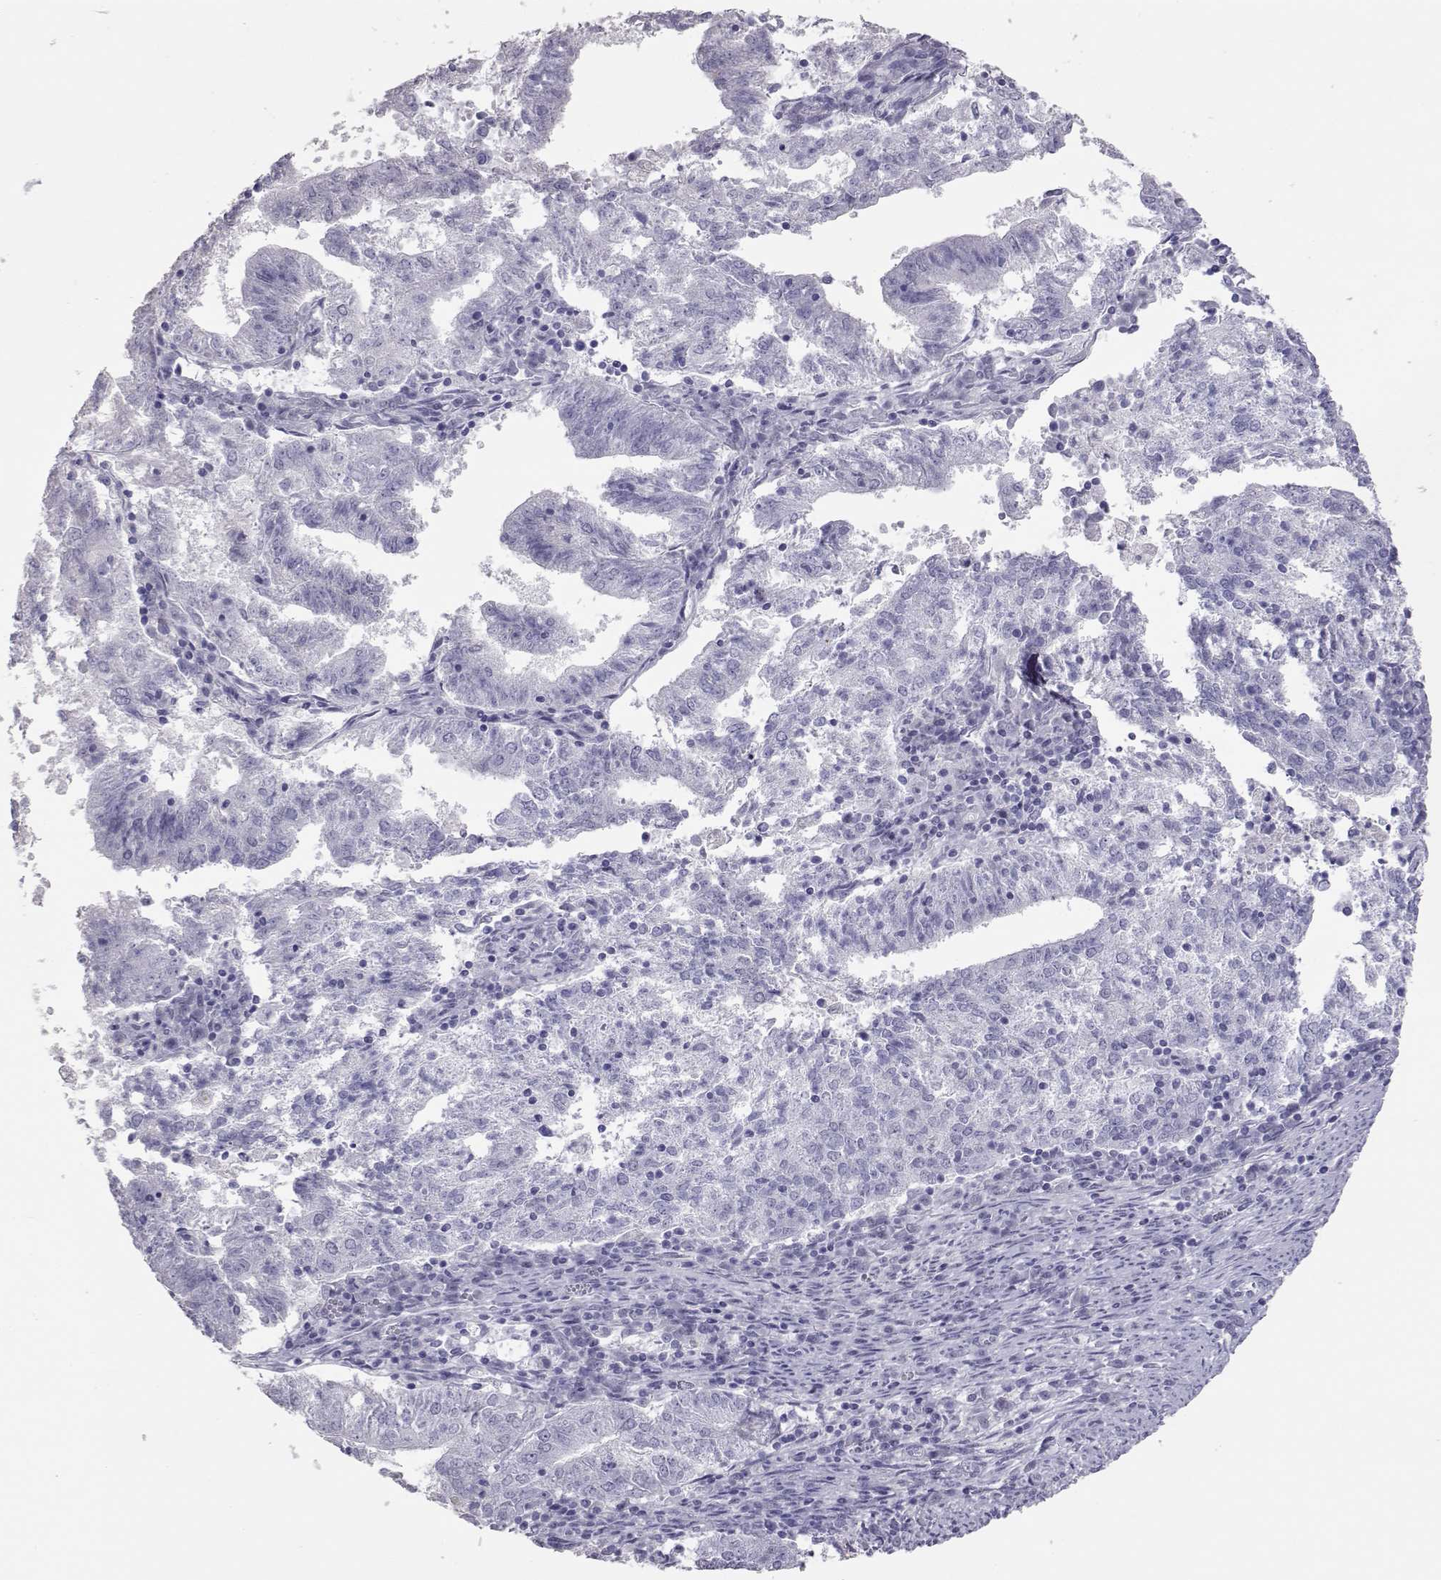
{"staining": {"intensity": "negative", "quantity": "none", "location": "none"}, "tissue": "endometrial cancer", "cell_type": "Tumor cells", "image_type": "cancer", "snomed": [{"axis": "morphology", "description": "Adenocarcinoma, NOS"}, {"axis": "topography", "description": "Endometrium"}], "caption": "Endometrial adenocarcinoma was stained to show a protein in brown. There is no significant staining in tumor cells. Brightfield microscopy of immunohistochemistry (IHC) stained with DAB (3,3'-diaminobenzidine) (brown) and hematoxylin (blue), captured at high magnification.", "gene": "PMCH", "patient": {"sex": "female", "age": 82}}